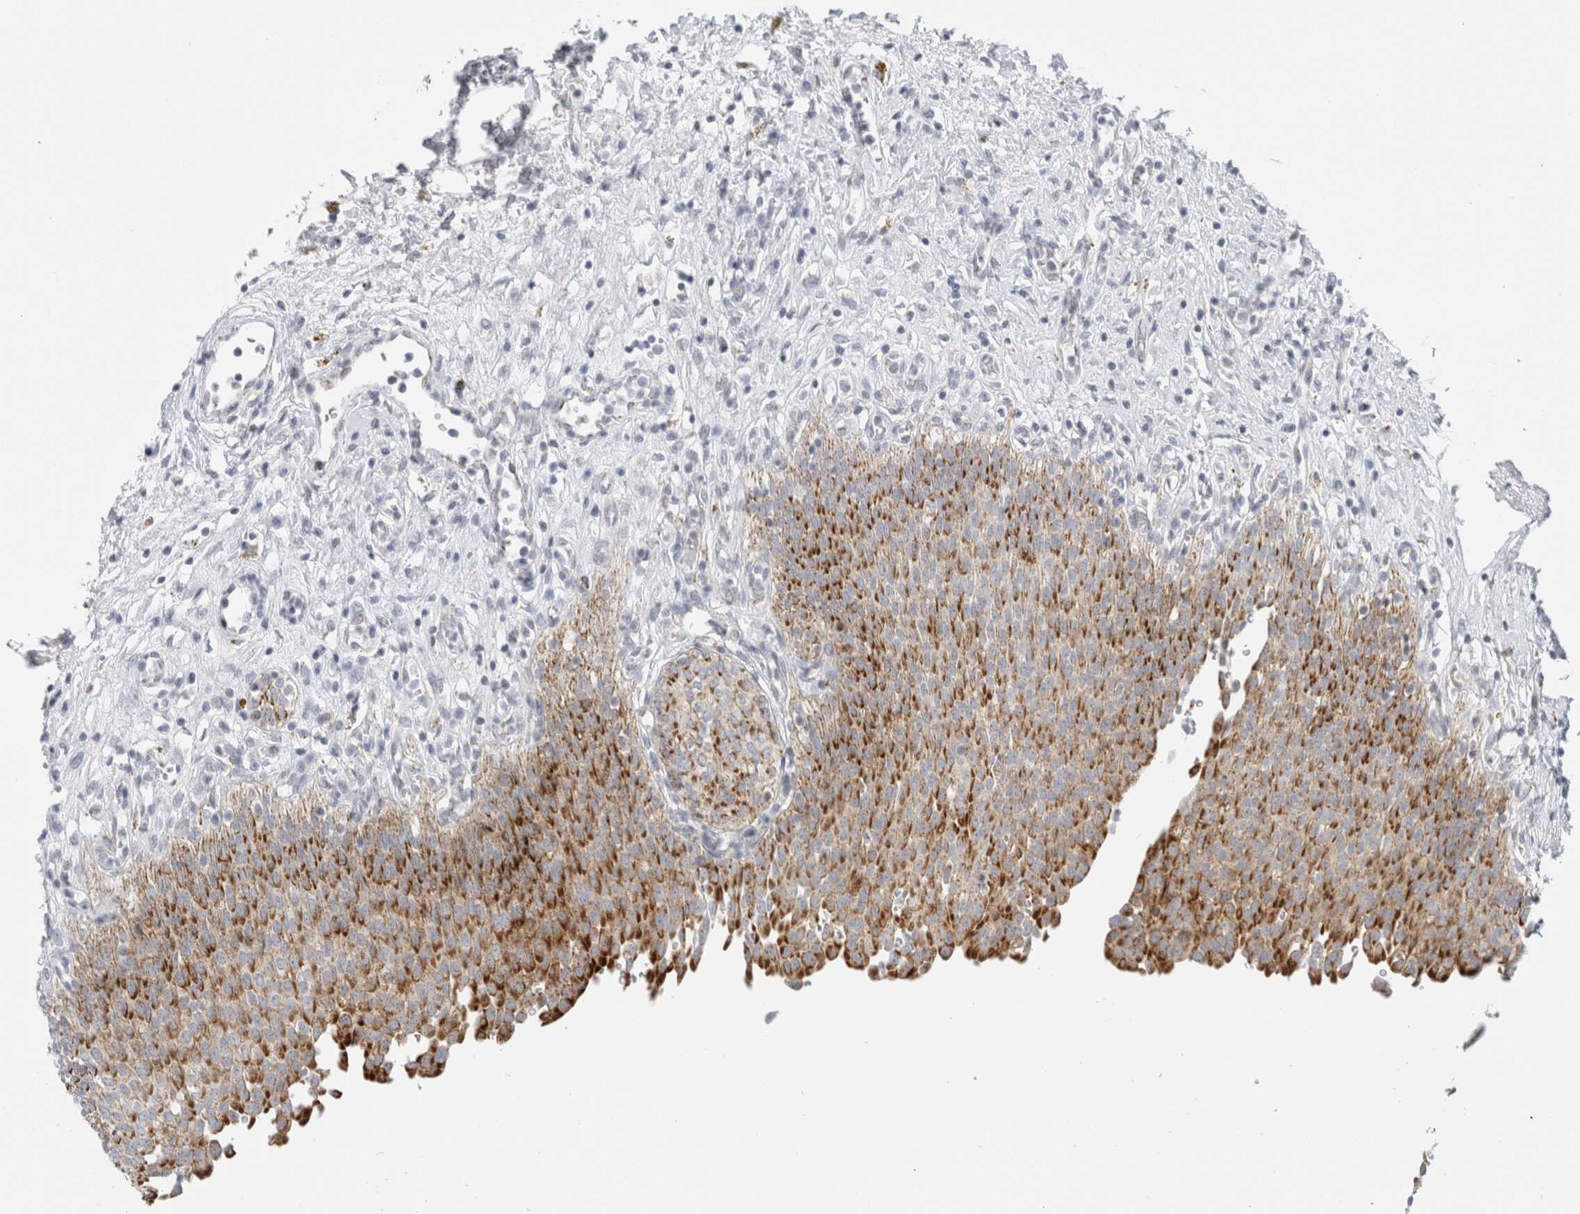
{"staining": {"intensity": "strong", "quantity": ">75%", "location": "cytoplasmic/membranous"}, "tissue": "urinary bladder", "cell_type": "Urothelial cells", "image_type": "normal", "snomed": [{"axis": "morphology", "description": "Urothelial carcinoma, High grade"}, {"axis": "topography", "description": "Urinary bladder"}], "caption": "High-magnification brightfield microscopy of normal urinary bladder stained with DAB (3,3'-diaminobenzidine) (brown) and counterstained with hematoxylin (blue). urothelial cells exhibit strong cytoplasmic/membranous staining is appreciated in approximately>75% of cells.", "gene": "FAHD1", "patient": {"sex": "male", "age": 46}}